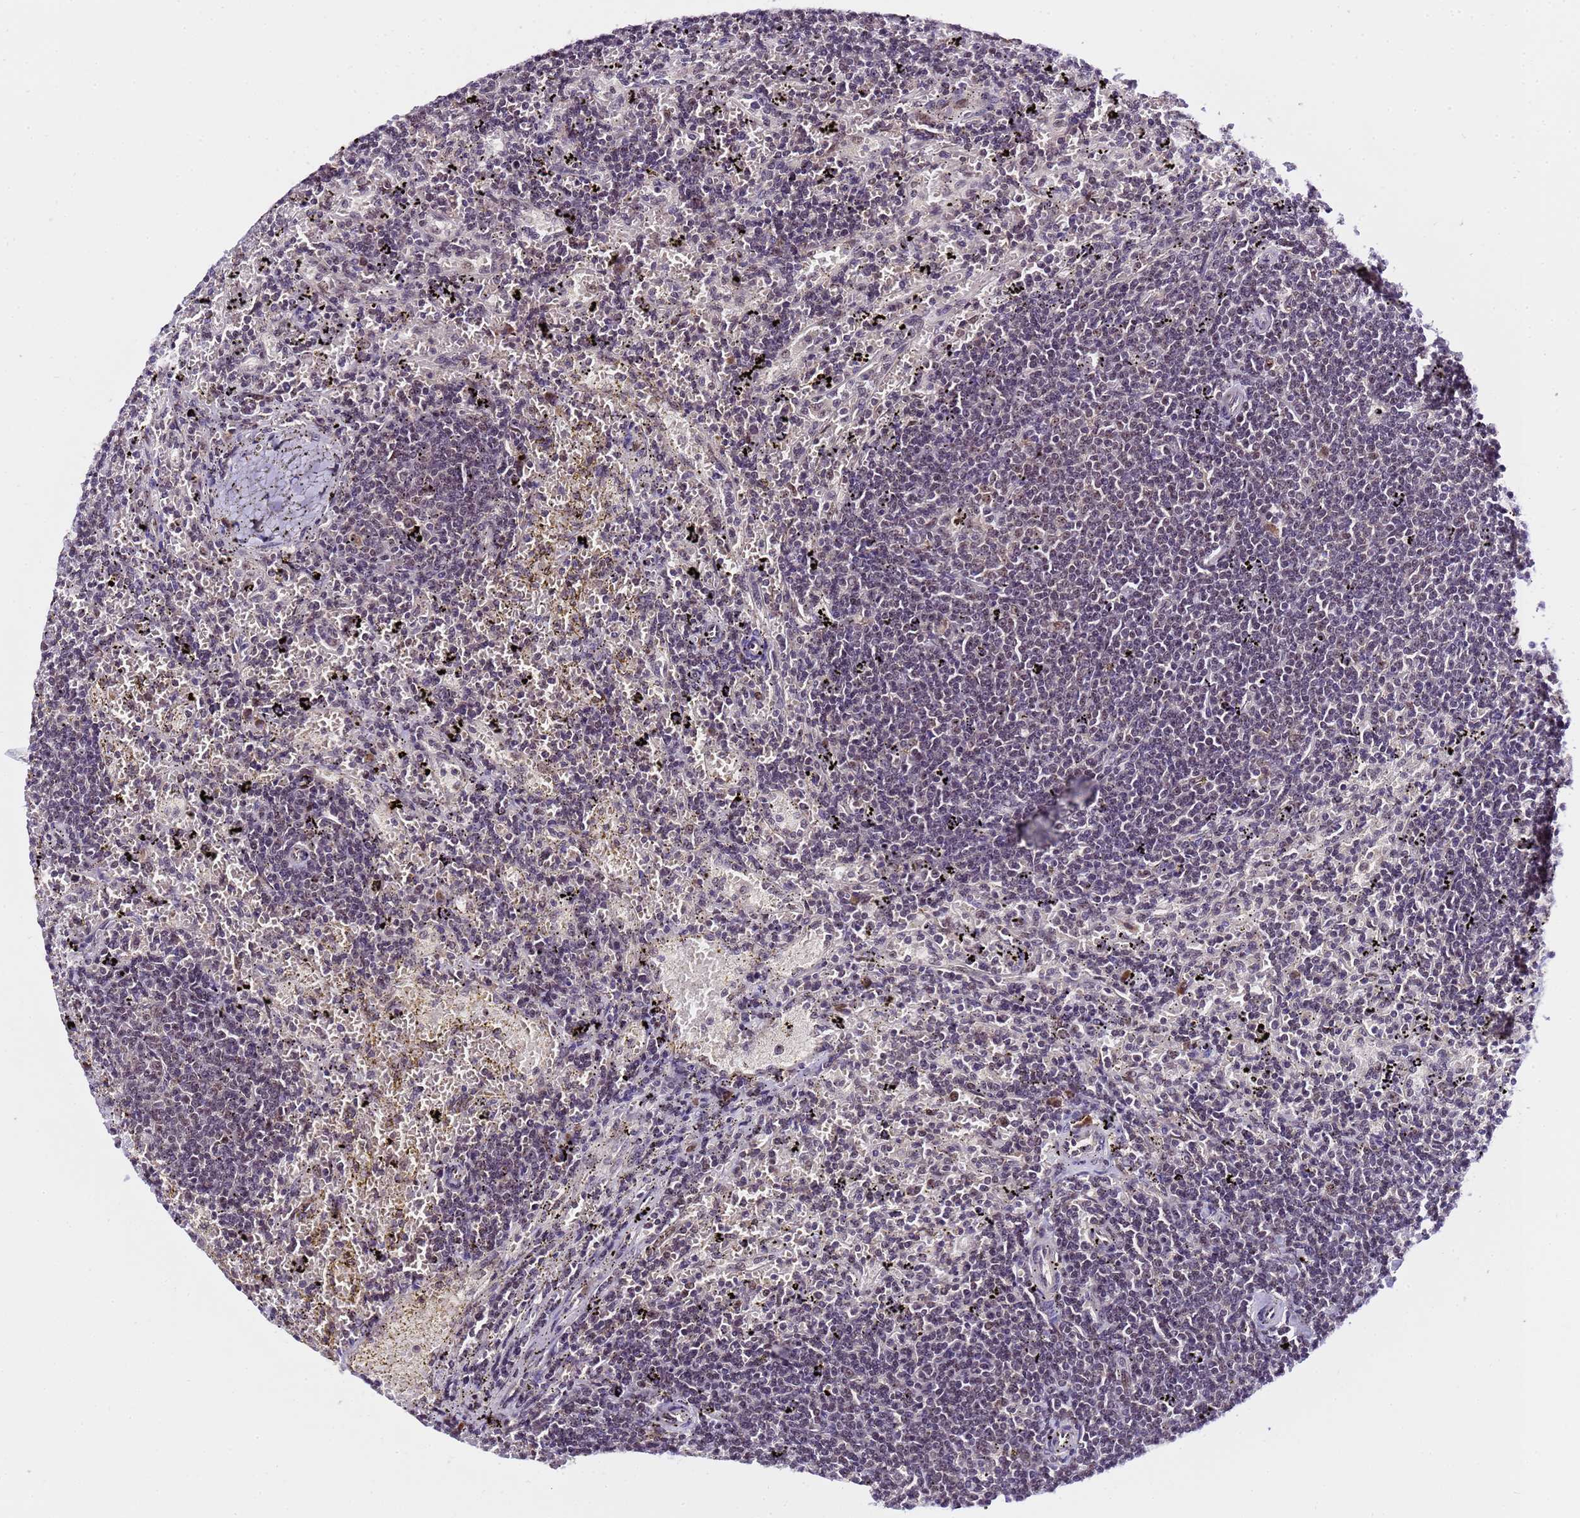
{"staining": {"intensity": "negative", "quantity": "none", "location": "none"}, "tissue": "lymphoma", "cell_type": "Tumor cells", "image_type": "cancer", "snomed": [{"axis": "morphology", "description": "Malignant lymphoma, non-Hodgkin's type, Low grade"}, {"axis": "topography", "description": "Spleen"}], "caption": "Protein analysis of malignant lymphoma, non-Hodgkin's type (low-grade) shows no significant expression in tumor cells.", "gene": "SLX4IP", "patient": {"sex": "male", "age": 76}}